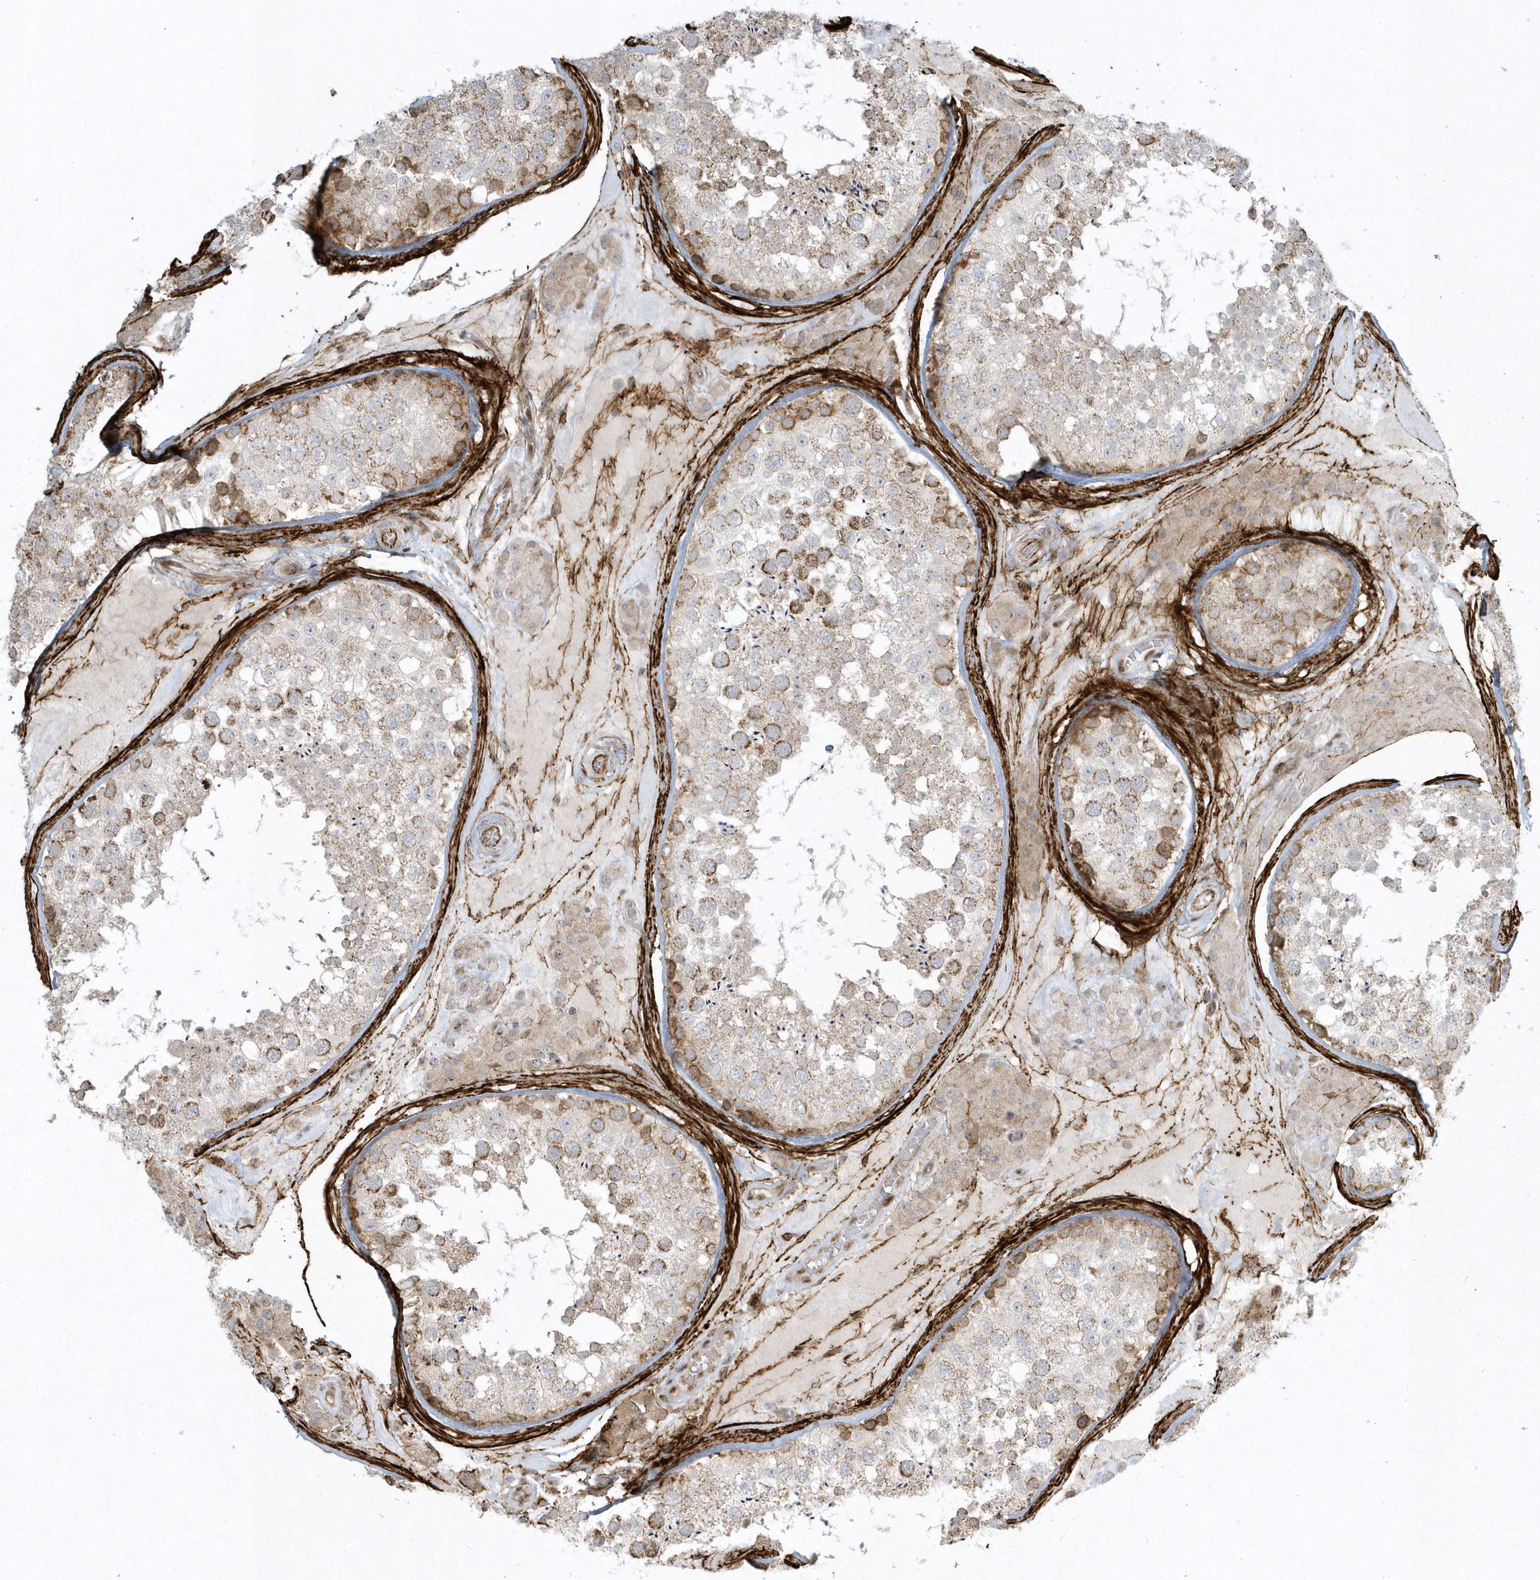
{"staining": {"intensity": "moderate", "quantity": "25%-75%", "location": "cytoplasmic/membranous"}, "tissue": "testis", "cell_type": "Cells in seminiferous ducts", "image_type": "normal", "snomed": [{"axis": "morphology", "description": "Normal tissue, NOS"}, {"axis": "topography", "description": "Testis"}], "caption": "The photomicrograph displays staining of unremarkable testis, revealing moderate cytoplasmic/membranous protein expression (brown color) within cells in seminiferous ducts.", "gene": "MASP2", "patient": {"sex": "male", "age": 46}}